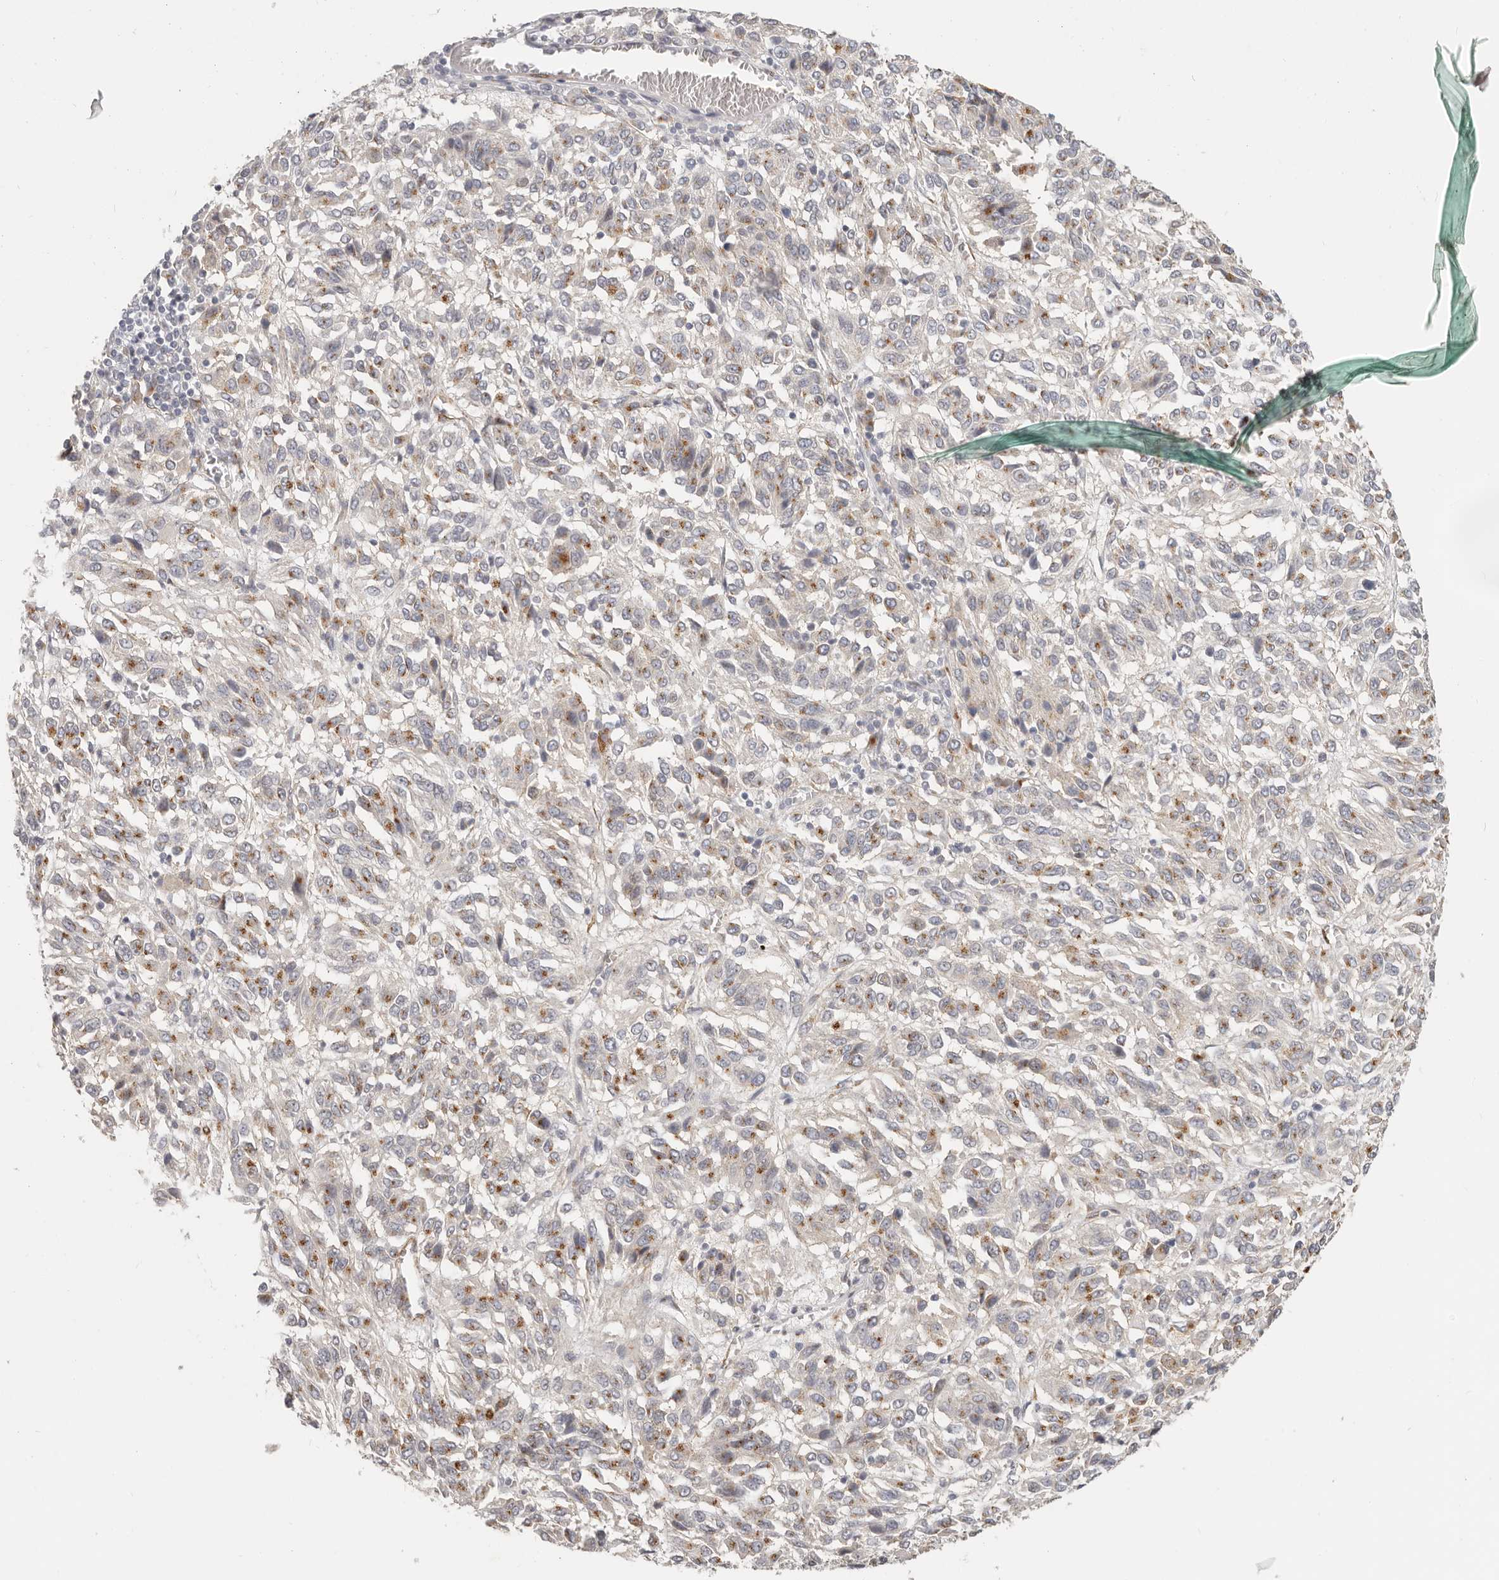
{"staining": {"intensity": "moderate", "quantity": "25%-75%", "location": "cytoplasmic/membranous"}, "tissue": "melanoma", "cell_type": "Tumor cells", "image_type": "cancer", "snomed": [{"axis": "morphology", "description": "Malignant melanoma, Metastatic site"}, {"axis": "topography", "description": "Lung"}], "caption": "High-power microscopy captured an immunohistochemistry (IHC) histopathology image of melanoma, revealing moderate cytoplasmic/membranous expression in about 25%-75% of tumor cells.", "gene": "RABAC1", "patient": {"sex": "male", "age": 64}}